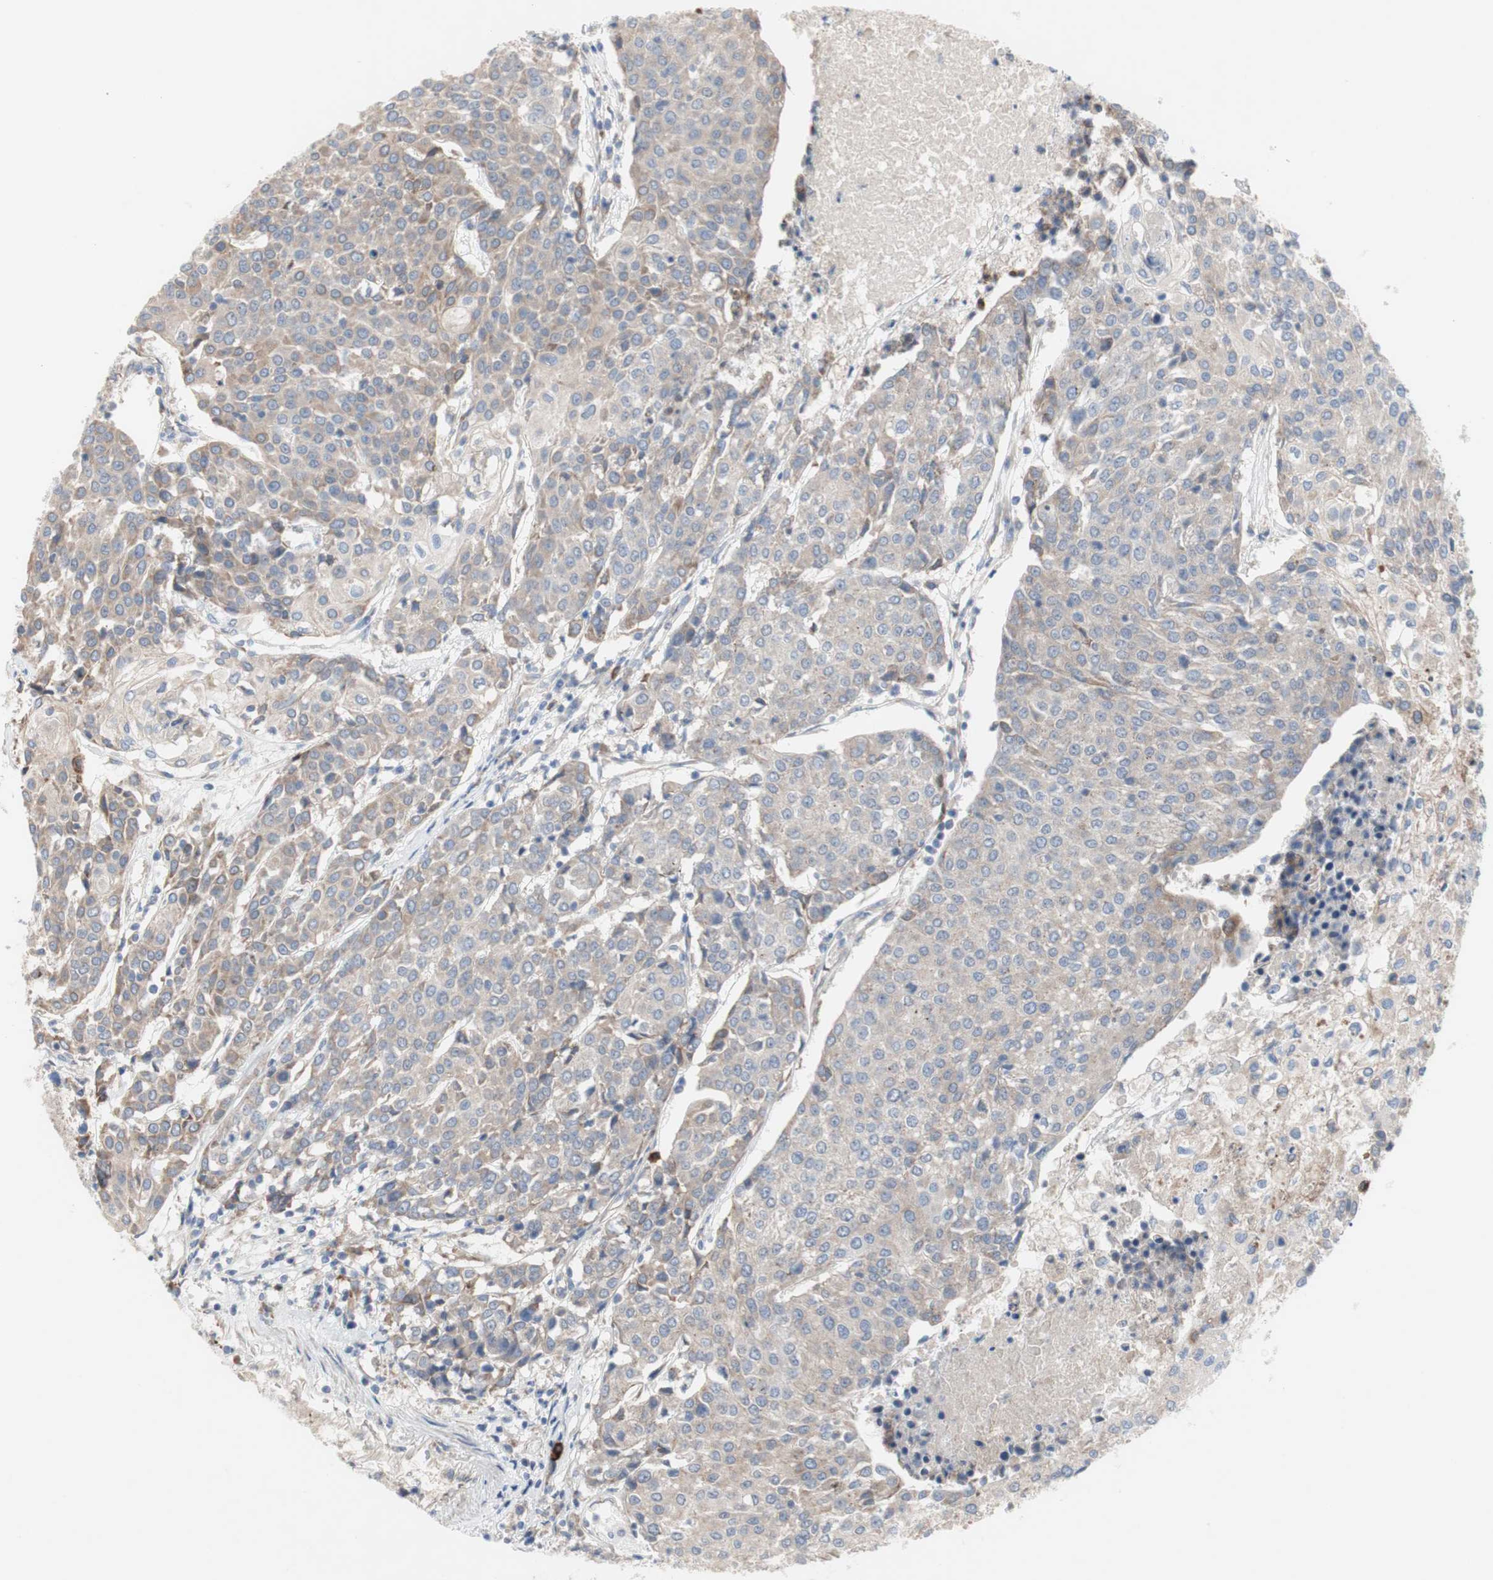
{"staining": {"intensity": "weak", "quantity": ">75%", "location": "cytoplasmic/membranous"}, "tissue": "urothelial cancer", "cell_type": "Tumor cells", "image_type": "cancer", "snomed": [{"axis": "morphology", "description": "Urothelial carcinoma, High grade"}, {"axis": "topography", "description": "Urinary bladder"}], "caption": "This image reveals immunohistochemistry staining of human urothelial carcinoma (high-grade), with low weak cytoplasmic/membranous expression in approximately >75% of tumor cells.", "gene": "TTC14", "patient": {"sex": "female", "age": 85}}